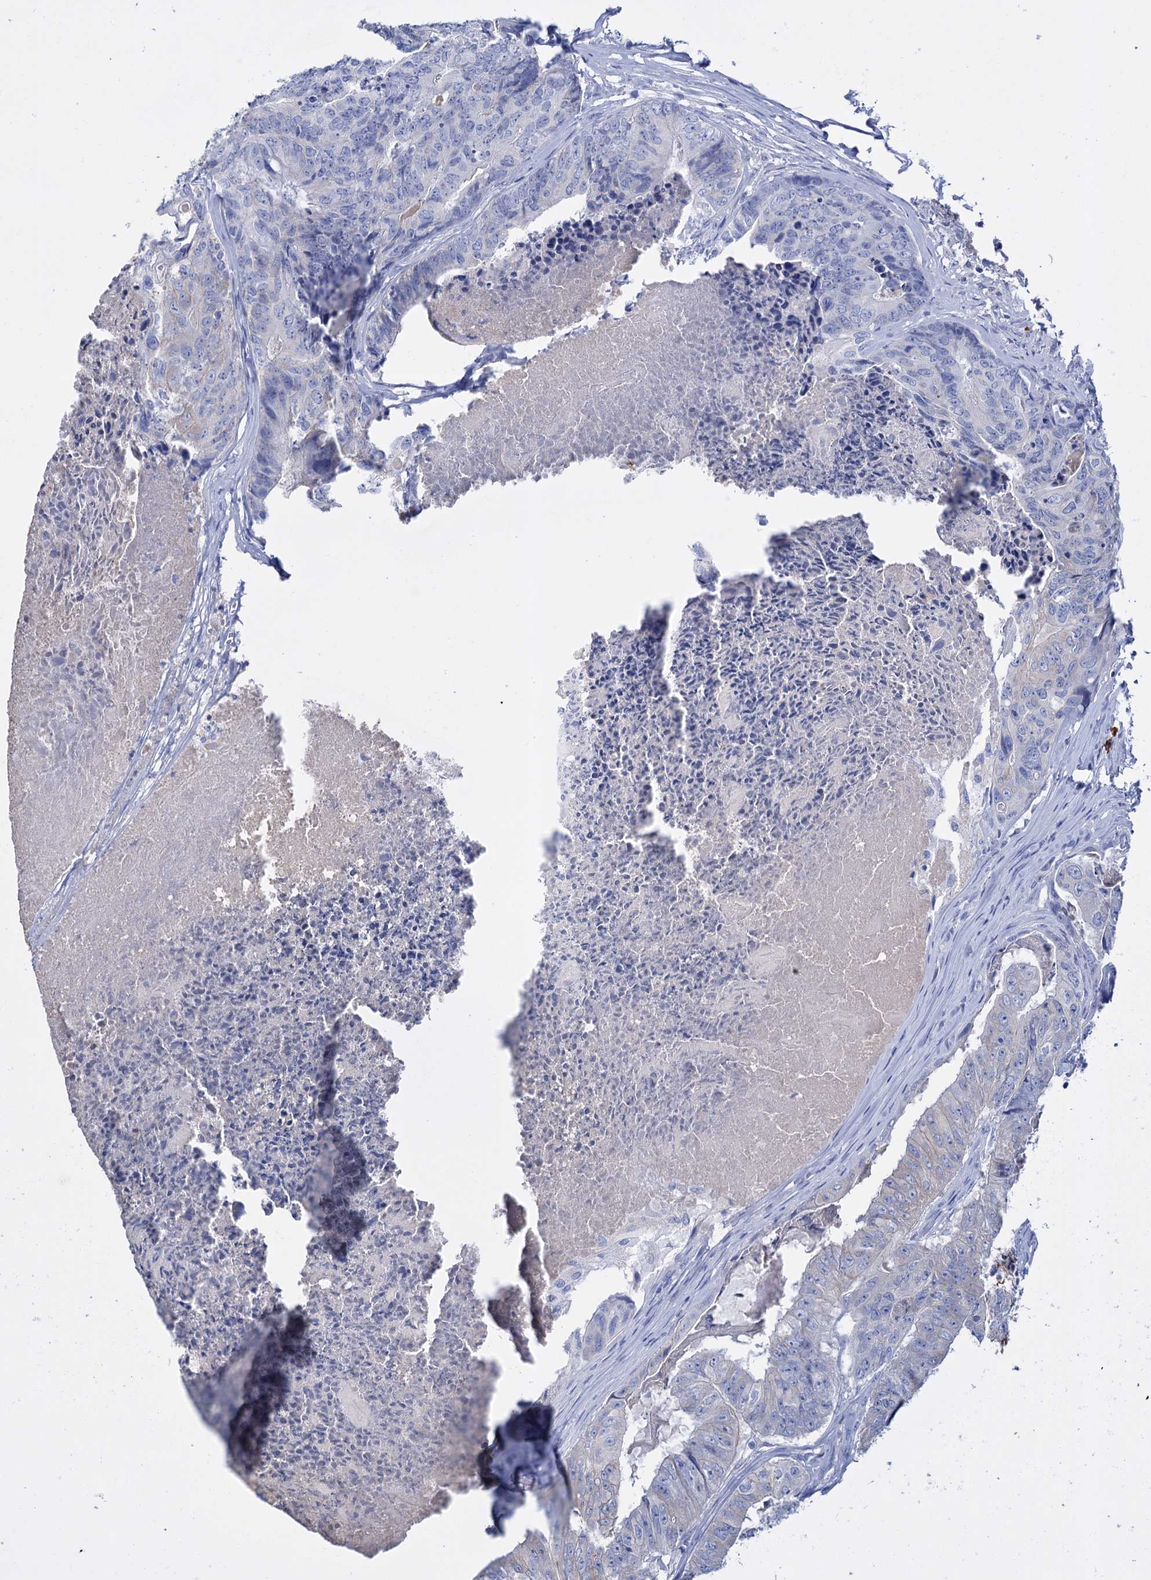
{"staining": {"intensity": "negative", "quantity": "none", "location": "none"}, "tissue": "colorectal cancer", "cell_type": "Tumor cells", "image_type": "cancer", "snomed": [{"axis": "morphology", "description": "Adenocarcinoma, NOS"}, {"axis": "topography", "description": "Colon"}], "caption": "An IHC histopathology image of colorectal cancer (adenocarcinoma) is shown. There is no staining in tumor cells of colorectal cancer (adenocarcinoma).", "gene": "FBXW12", "patient": {"sex": "female", "age": 67}}